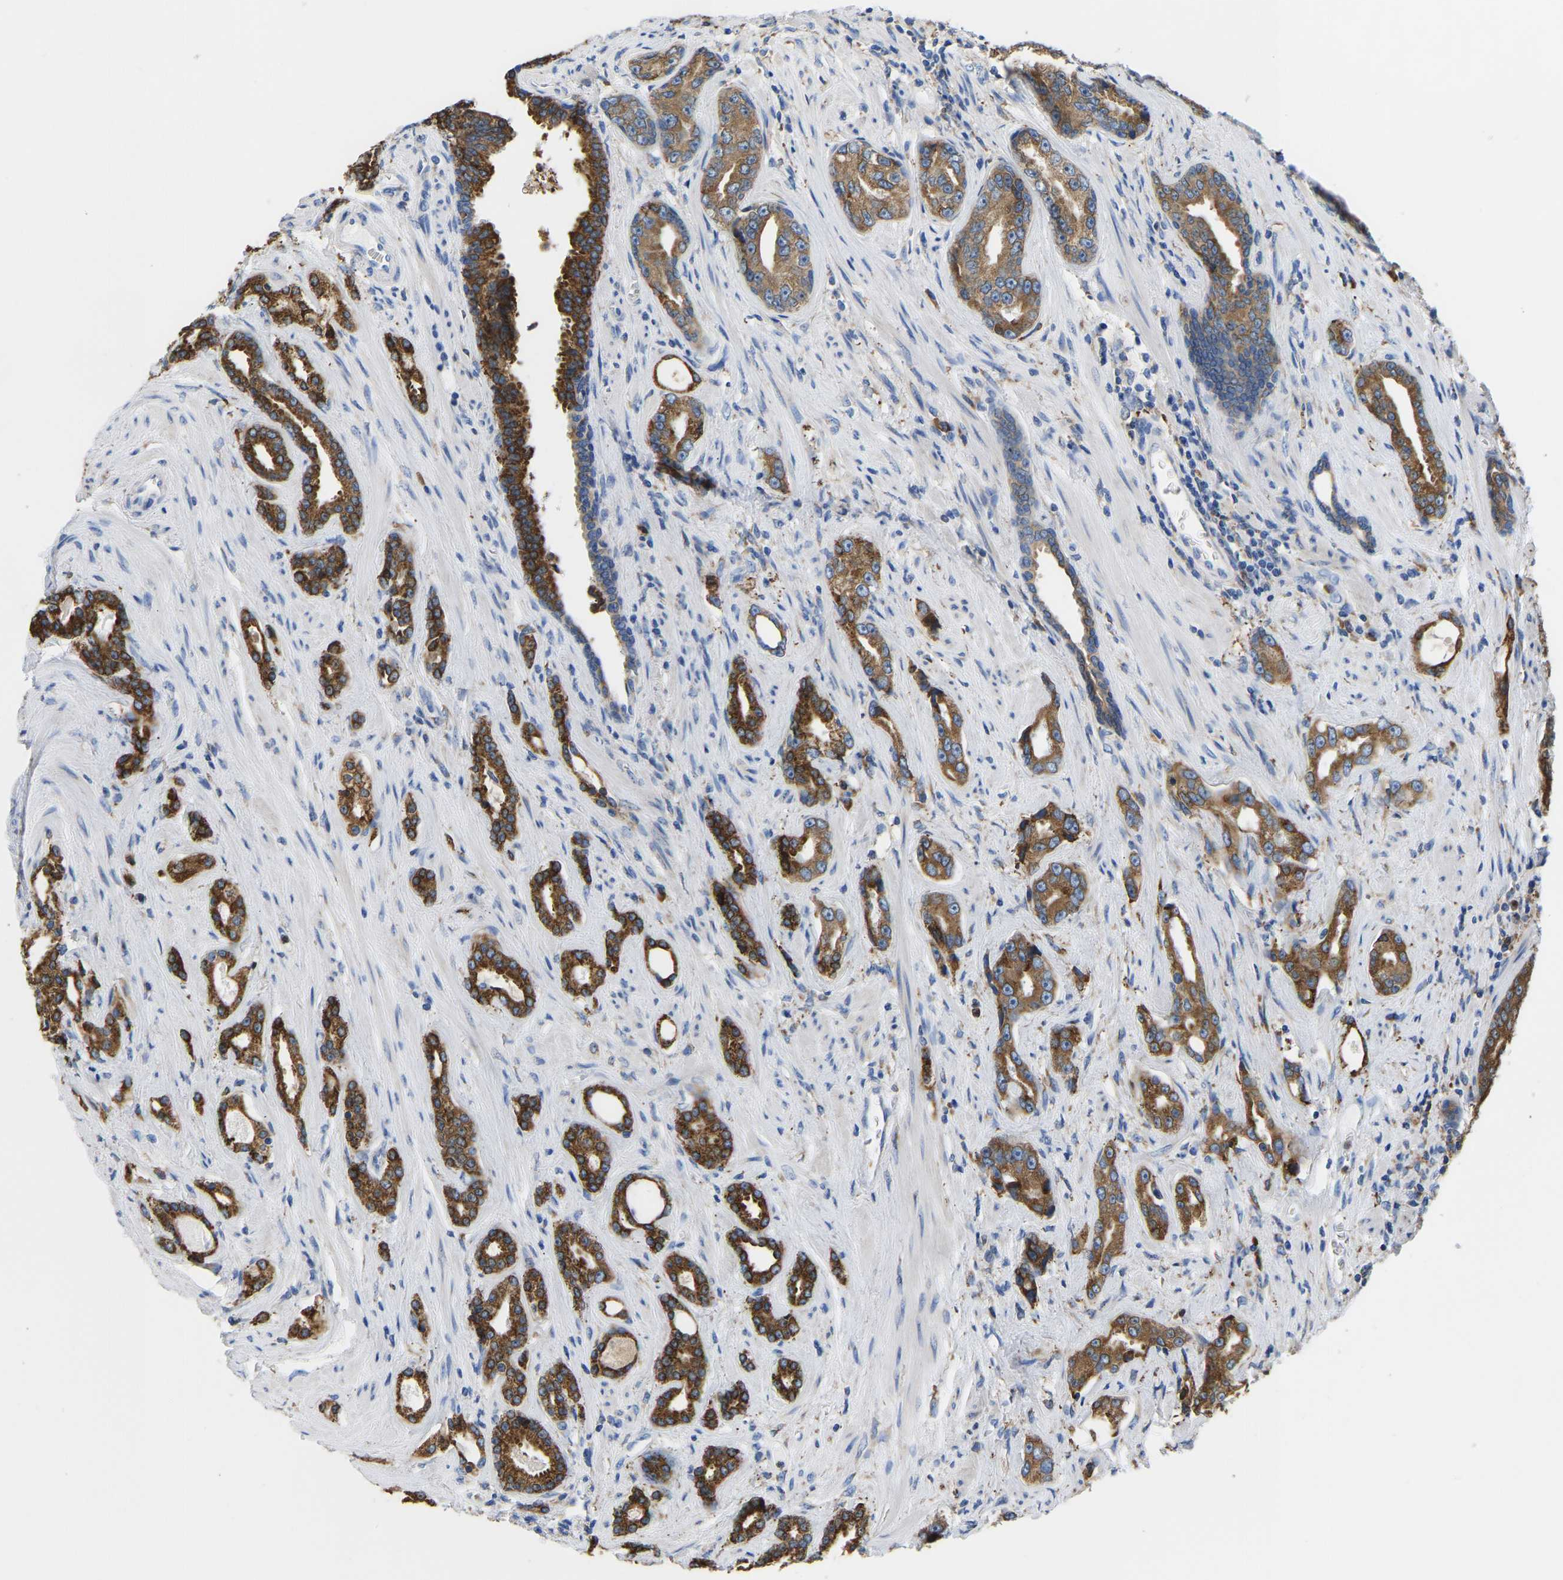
{"staining": {"intensity": "moderate", "quantity": ">75%", "location": "cytoplasmic/membranous"}, "tissue": "prostate cancer", "cell_type": "Tumor cells", "image_type": "cancer", "snomed": [{"axis": "morphology", "description": "Adenocarcinoma, High grade"}, {"axis": "topography", "description": "Prostate"}], "caption": "This is a micrograph of immunohistochemistry (IHC) staining of prostate cancer (high-grade adenocarcinoma), which shows moderate staining in the cytoplasmic/membranous of tumor cells.", "gene": "P4HB", "patient": {"sex": "male", "age": 71}}